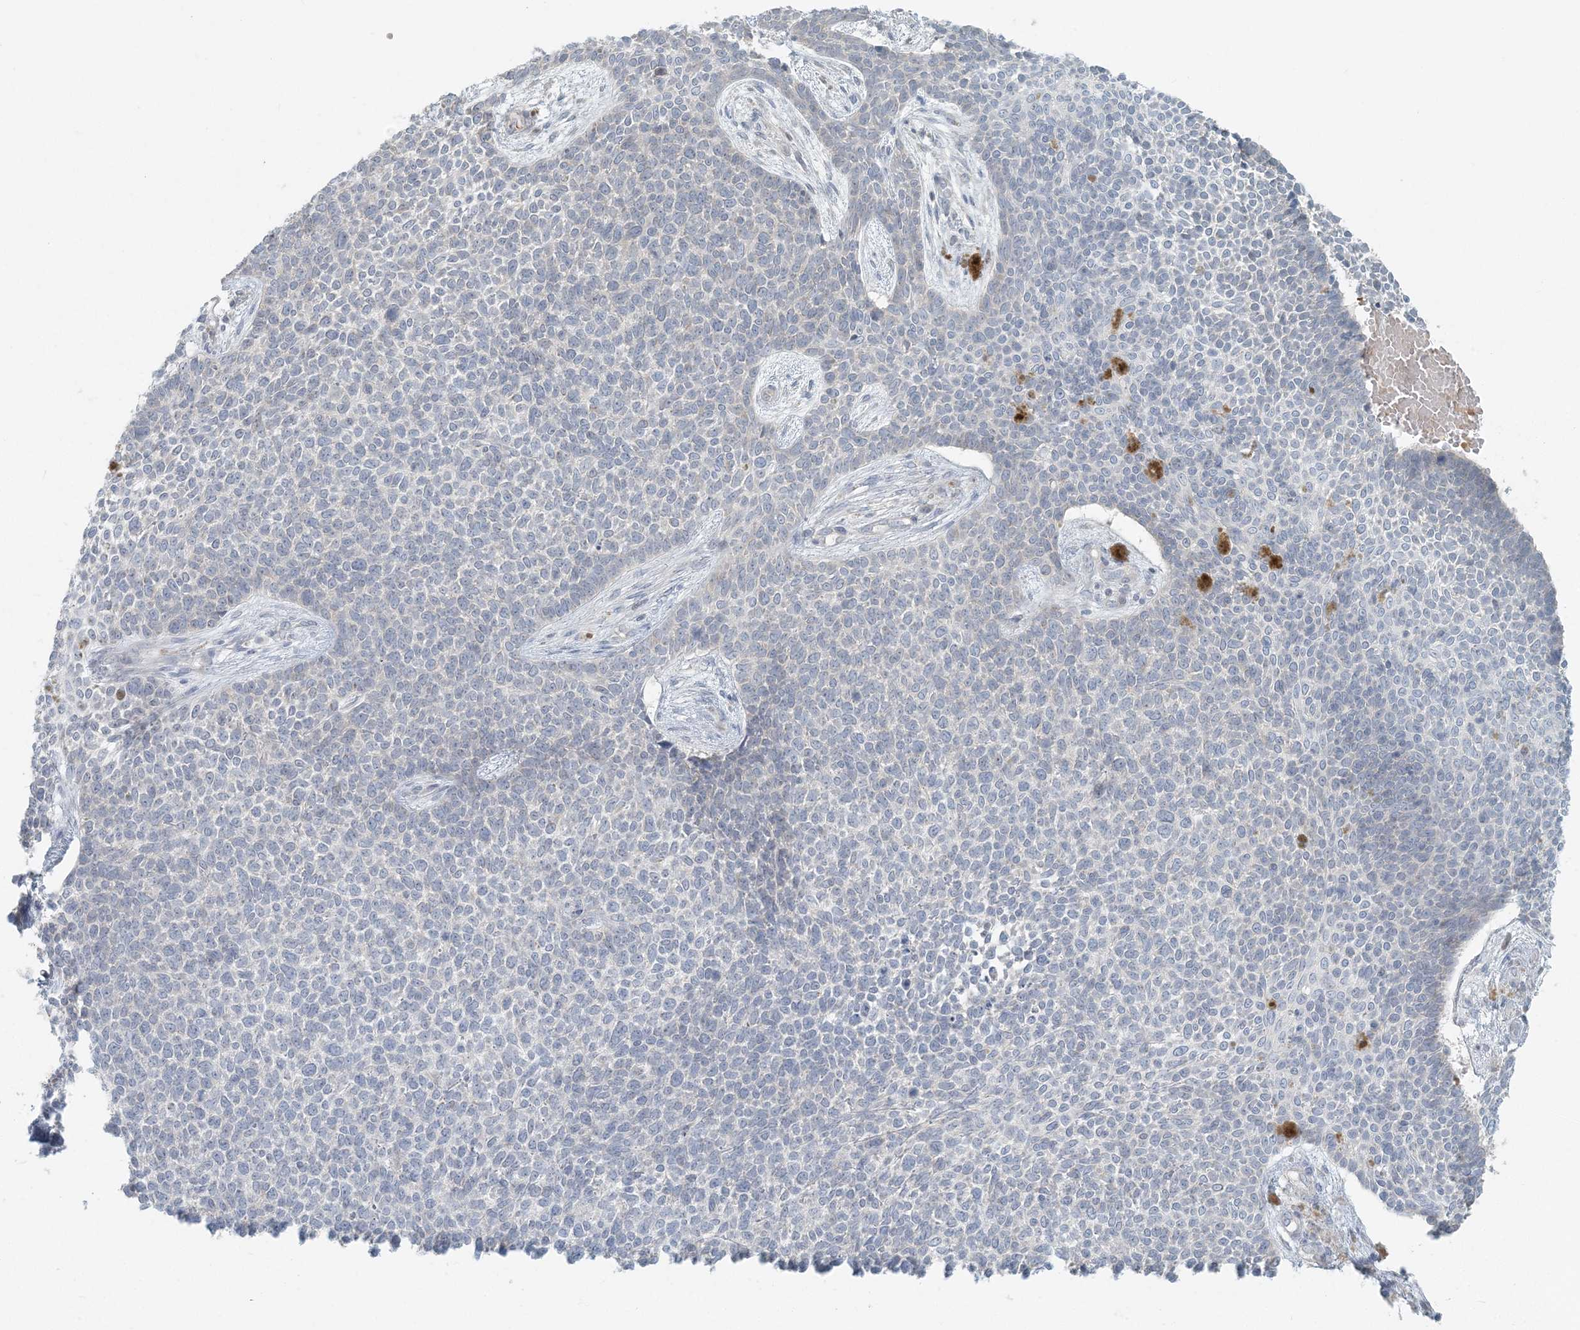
{"staining": {"intensity": "negative", "quantity": "none", "location": "none"}, "tissue": "skin cancer", "cell_type": "Tumor cells", "image_type": "cancer", "snomed": [{"axis": "morphology", "description": "Basal cell carcinoma"}, {"axis": "topography", "description": "Skin"}], "caption": "A micrograph of skin basal cell carcinoma stained for a protein demonstrates no brown staining in tumor cells.", "gene": "CTDNEP1", "patient": {"sex": "female", "age": 84}}